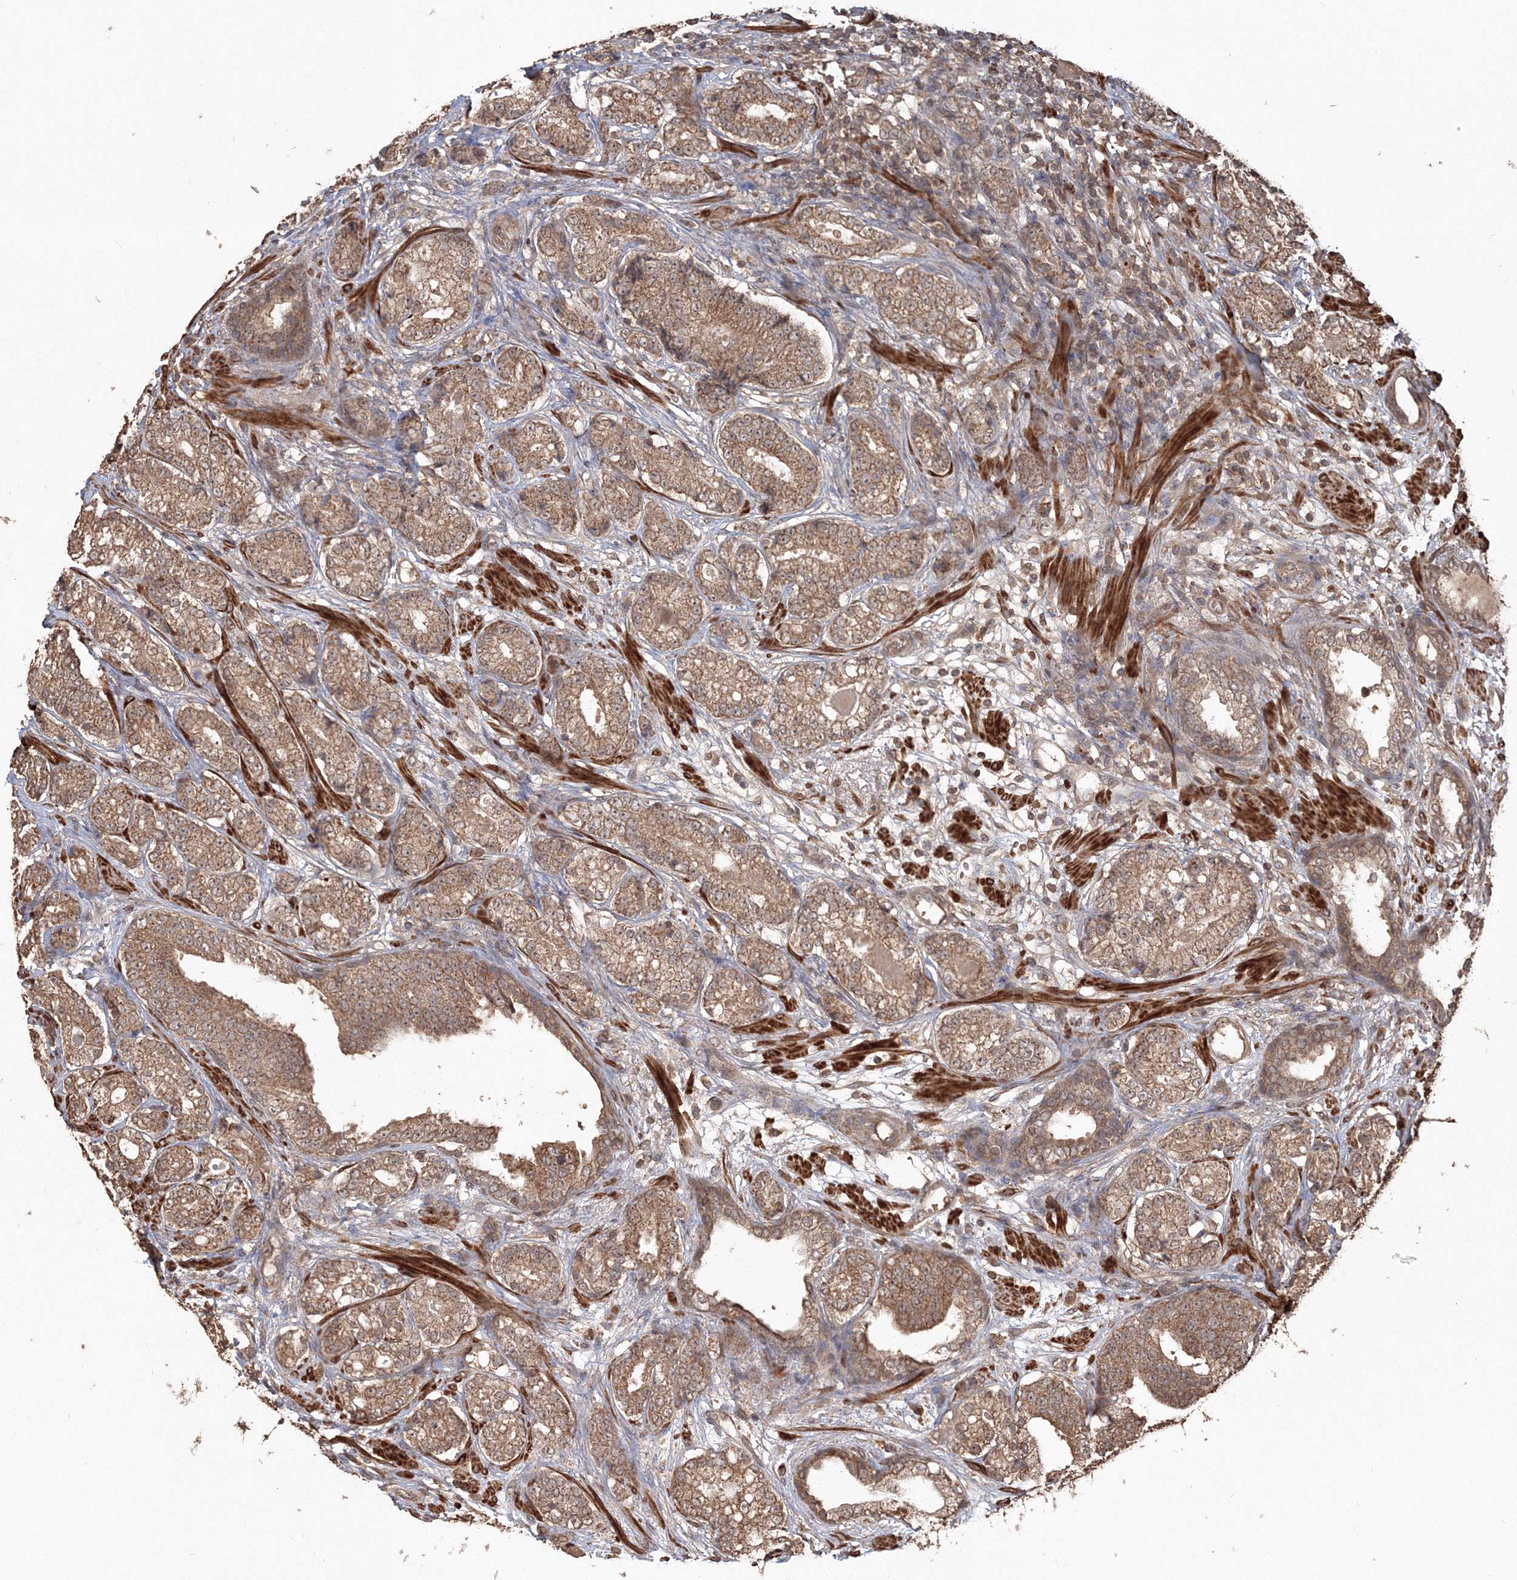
{"staining": {"intensity": "moderate", "quantity": ">75%", "location": "cytoplasmic/membranous"}, "tissue": "prostate cancer", "cell_type": "Tumor cells", "image_type": "cancer", "snomed": [{"axis": "morphology", "description": "Adenocarcinoma, High grade"}, {"axis": "topography", "description": "Prostate"}], "caption": "This photomicrograph displays immunohistochemistry (IHC) staining of high-grade adenocarcinoma (prostate), with medium moderate cytoplasmic/membranous expression in approximately >75% of tumor cells.", "gene": "CCDC122", "patient": {"sex": "male", "age": 61}}